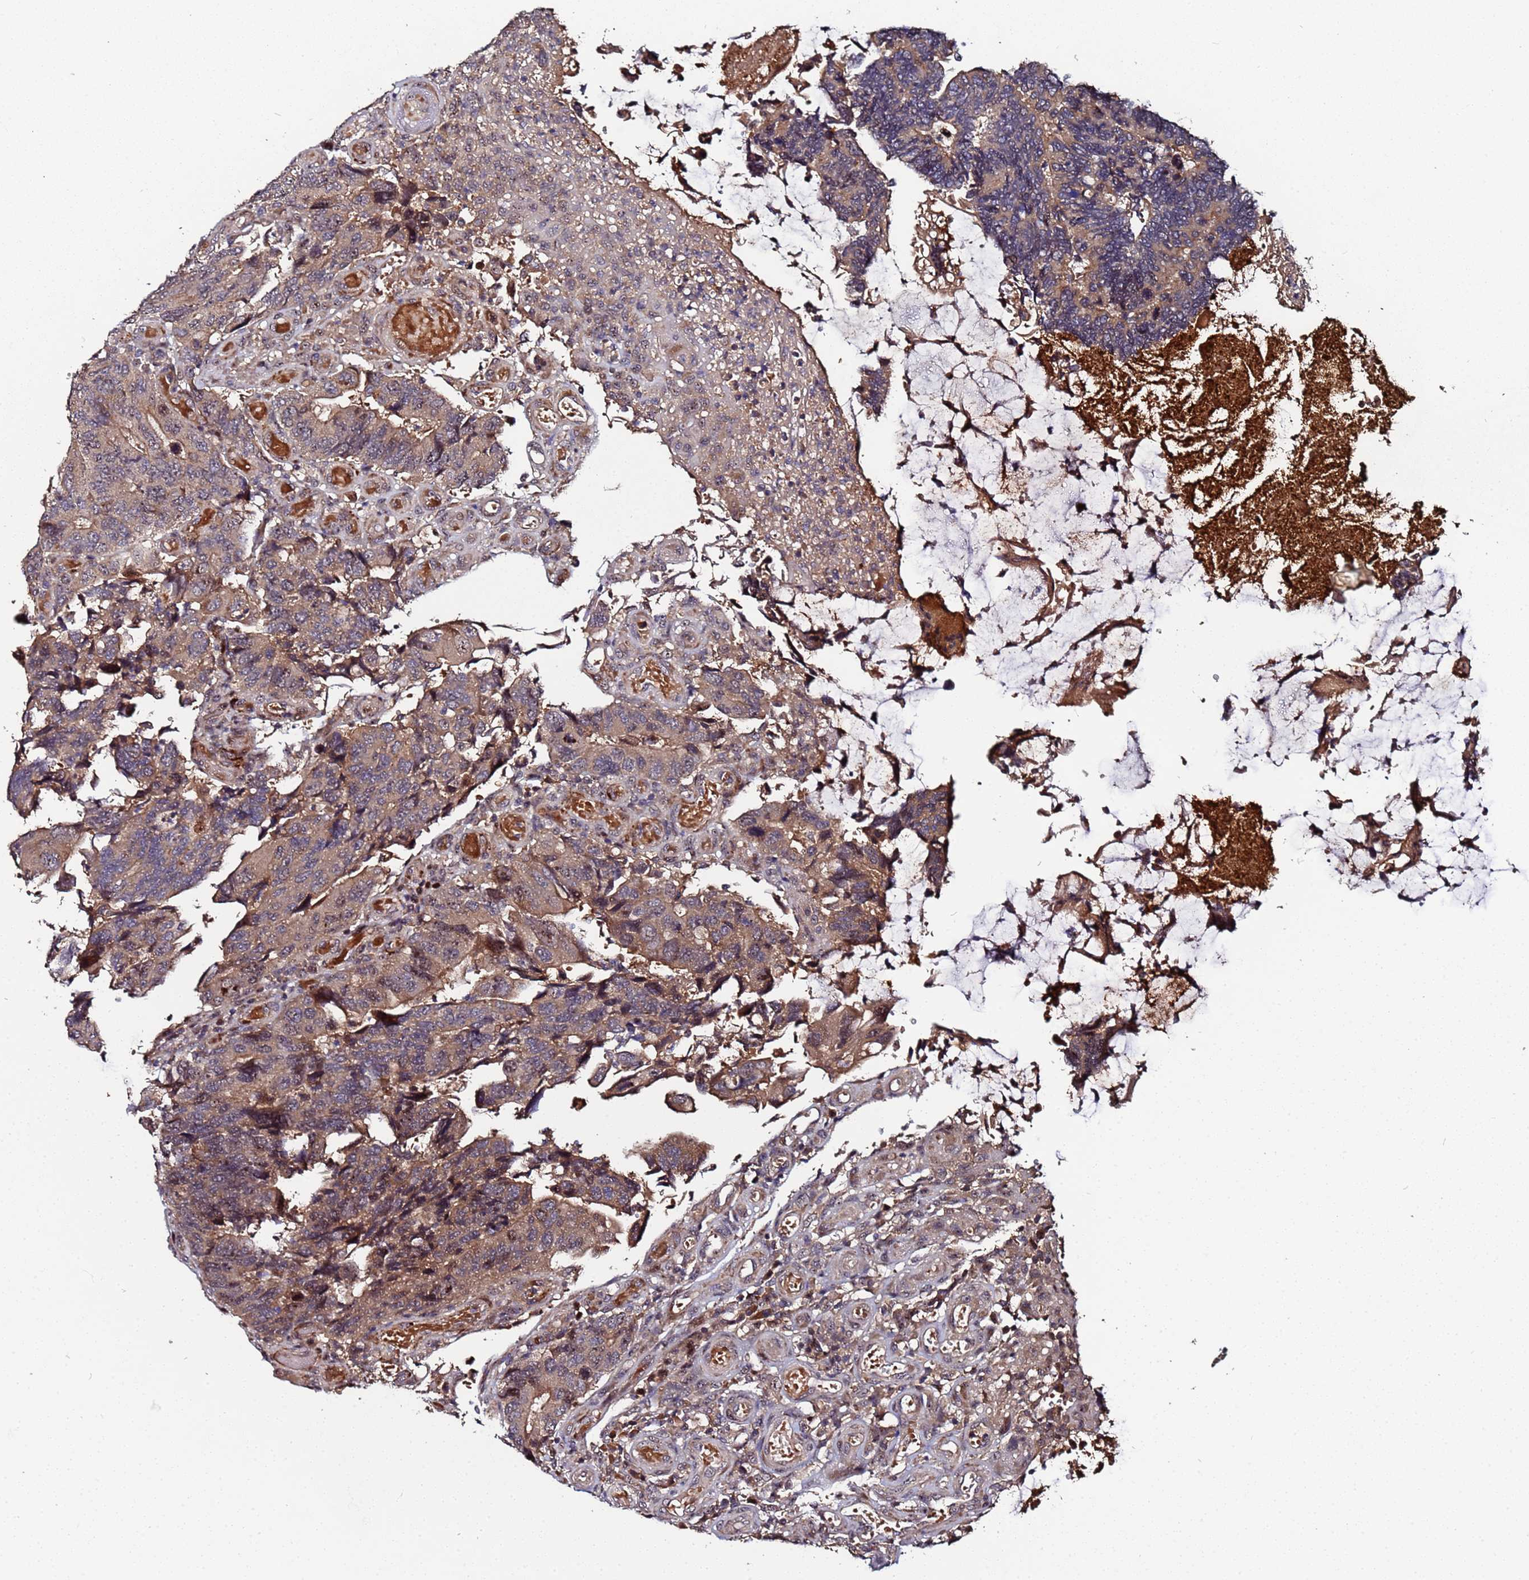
{"staining": {"intensity": "moderate", "quantity": ">75%", "location": "cytoplasmic/membranous,nuclear"}, "tissue": "colorectal cancer", "cell_type": "Tumor cells", "image_type": "cancer", "snomed": [{"axis": "morphology", "description": "Adenocarcinoma, NOS"}, {"axis": "topography", "description": "Colon"}], "caption": "A medium amount of moderate cytoplasmic/membranous and nuclear positivity is appreciated in about >75% of tumor cells in adenocarcinoma (colorectal) tissue. The staining was performed using DAB, with brown indicating positive protein expression. Nuclei are stained blue with hematoxylin.", "gene": "OSER1", "patient": {"sex": "male", "age": 87}}